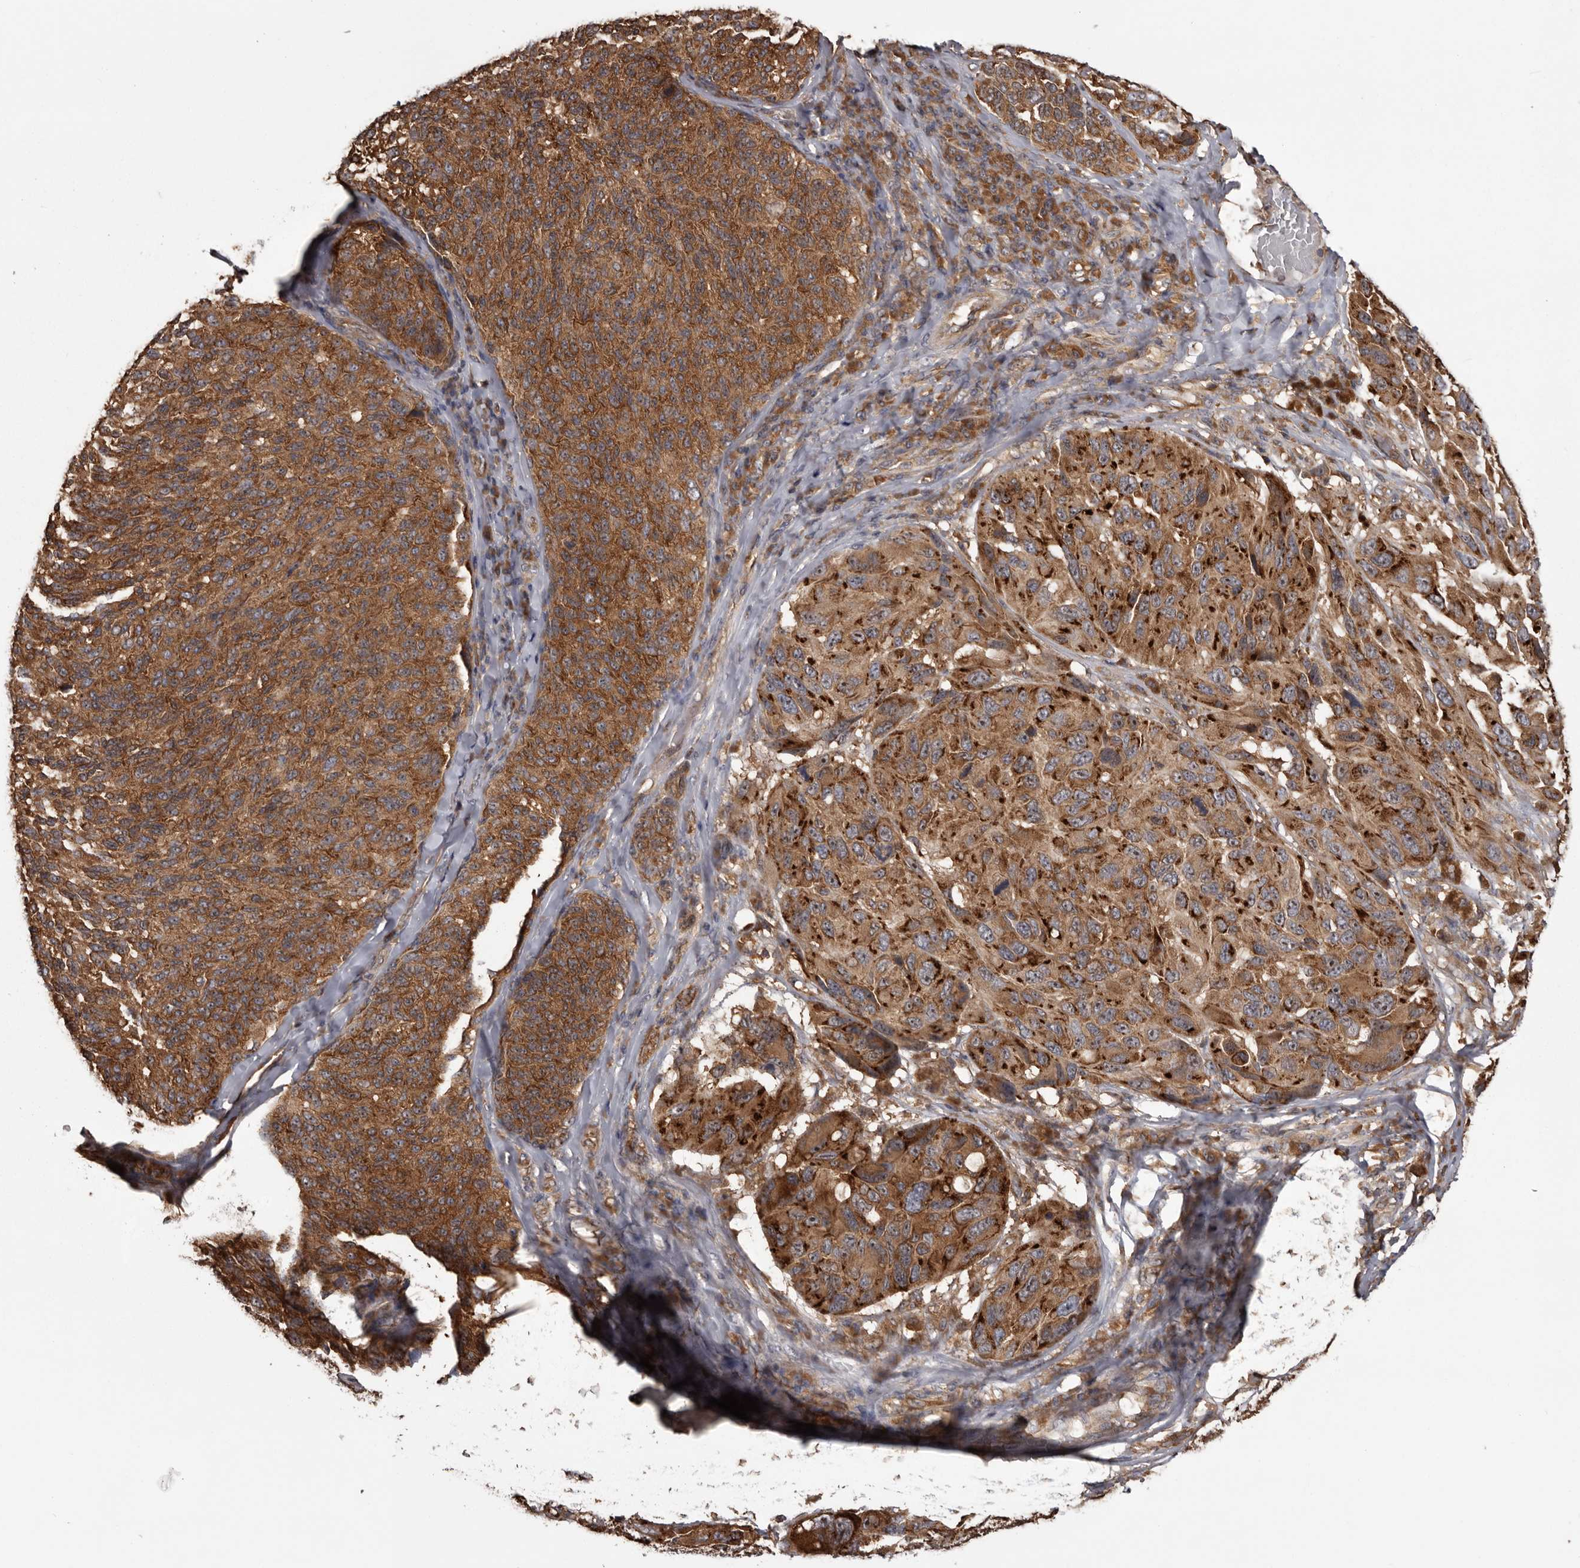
{"staining": {"intensity": "moderate", "quantity": ">75%", "location": "cytoplasmic/membranous"}, "tissue": "melanoma", "cell_type": "Tumor cells", "image_type": "cancer", "snomed": [{"axis": "morphology", "description": "Malignant melanoma, NOS"}, {"axis": "topography", "description": "Skin"}], "caption": "A histopathology image showing moderate cytoplasmic/membranous staining in approximately >75% of tumor cells in melanoma, as visualized by brown immunohistochemical staining.", "gene": "DARS1", "patient": {"sex": "female", "age": 73}}